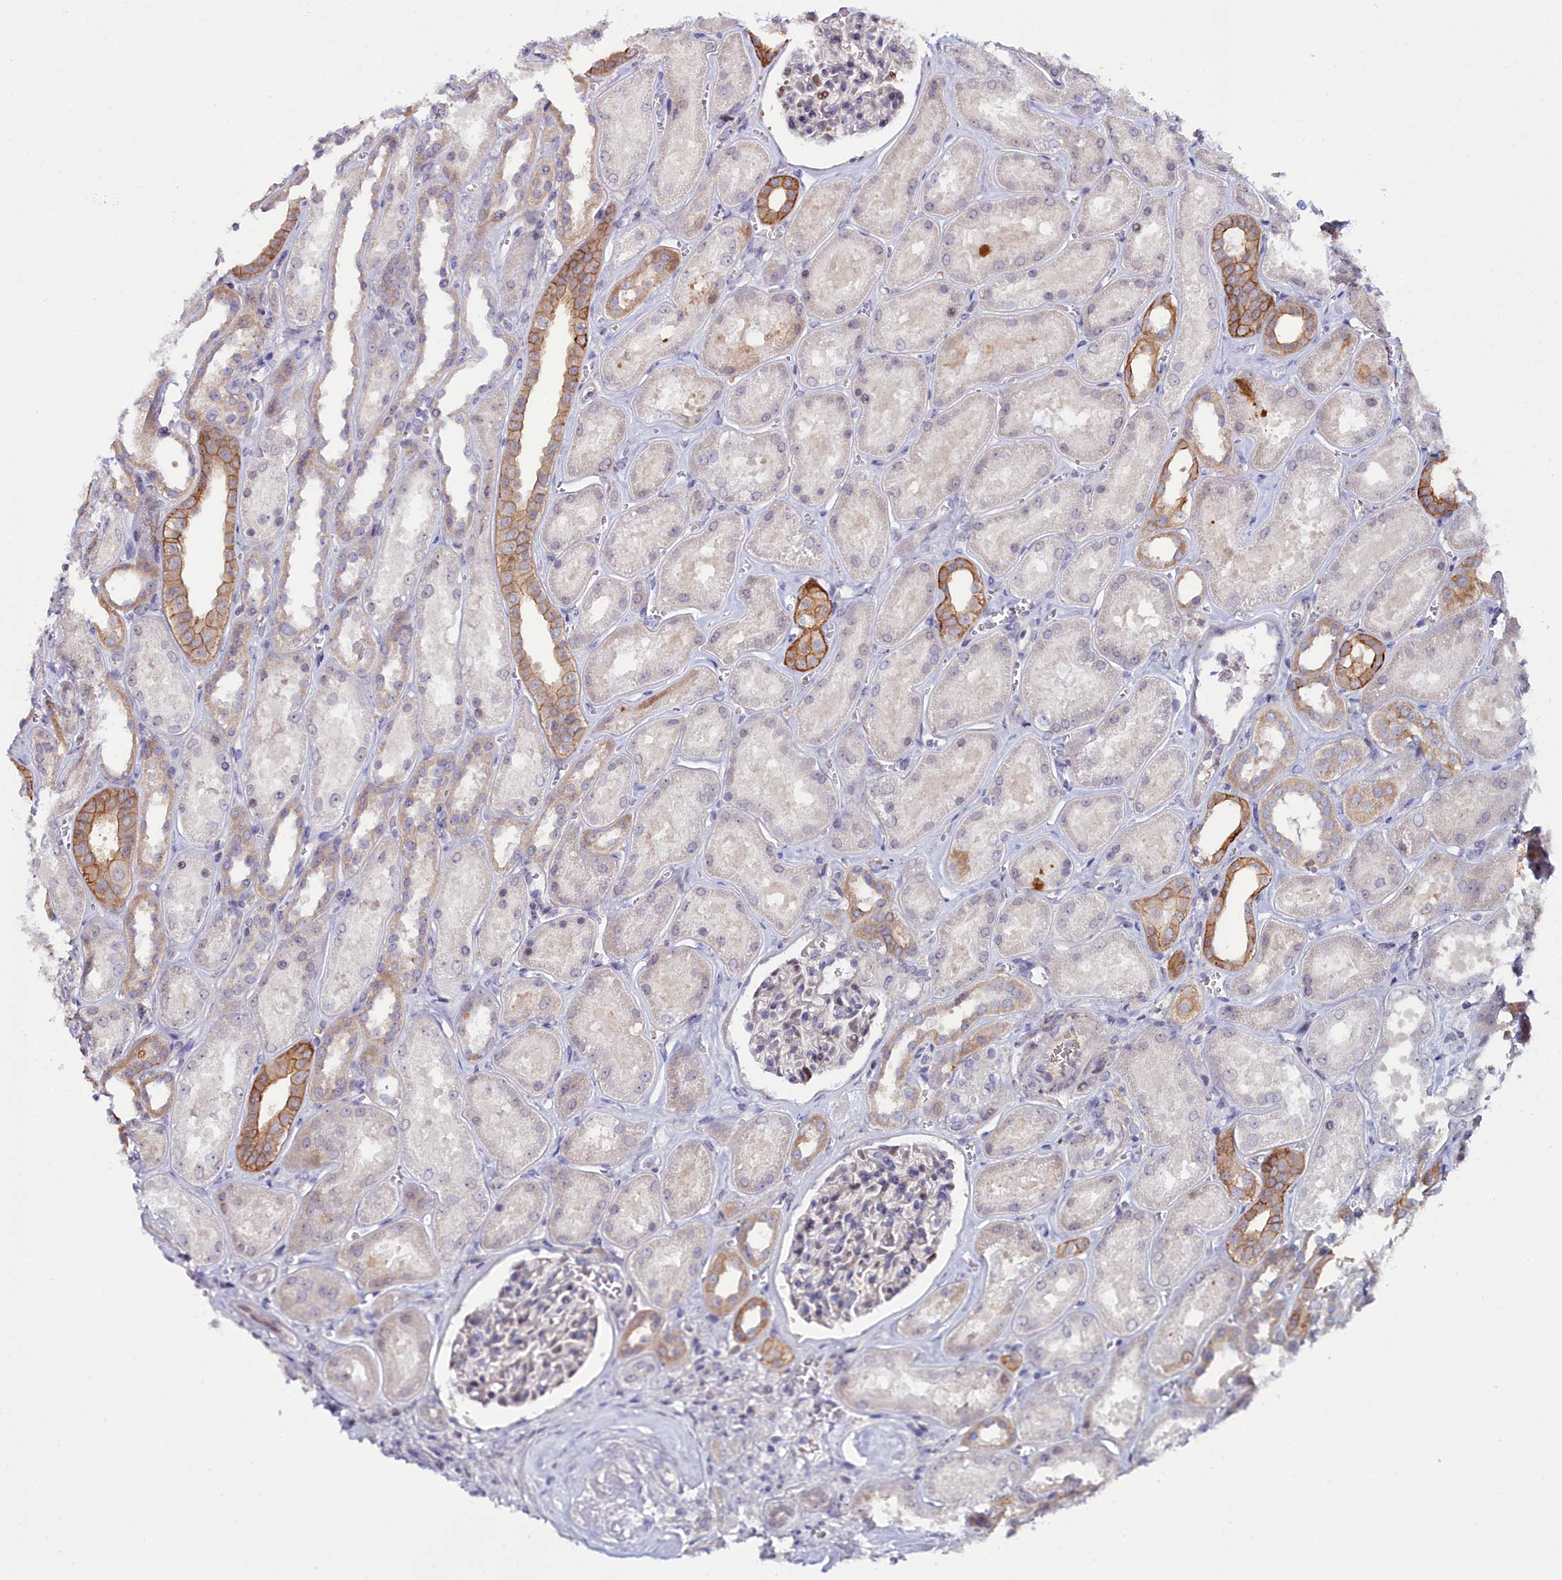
{"staining": {"intensity": "negative", "quantity": "none", "location": "none"}, "tissue": "kidney", "cell_type": "Cells in glomeruli", "image_type": "normal", "snomed": [{"axis": "morphology", "description": "Normal tissue, NOS"}, {"axis": "morphology", "description": "Adenocarcinoma, NOS"}, {"axis": "topography", "description": "Kidney"}], "caption": "IHC photomicrograph of unremarkable kidney: kidney stained with DAB (3,3'-diaminobenzidine) displays no significant protein staining in cells in glomeruli.", "gene": "KCTD18", "patient": {"sex": "female", "age": 68}}